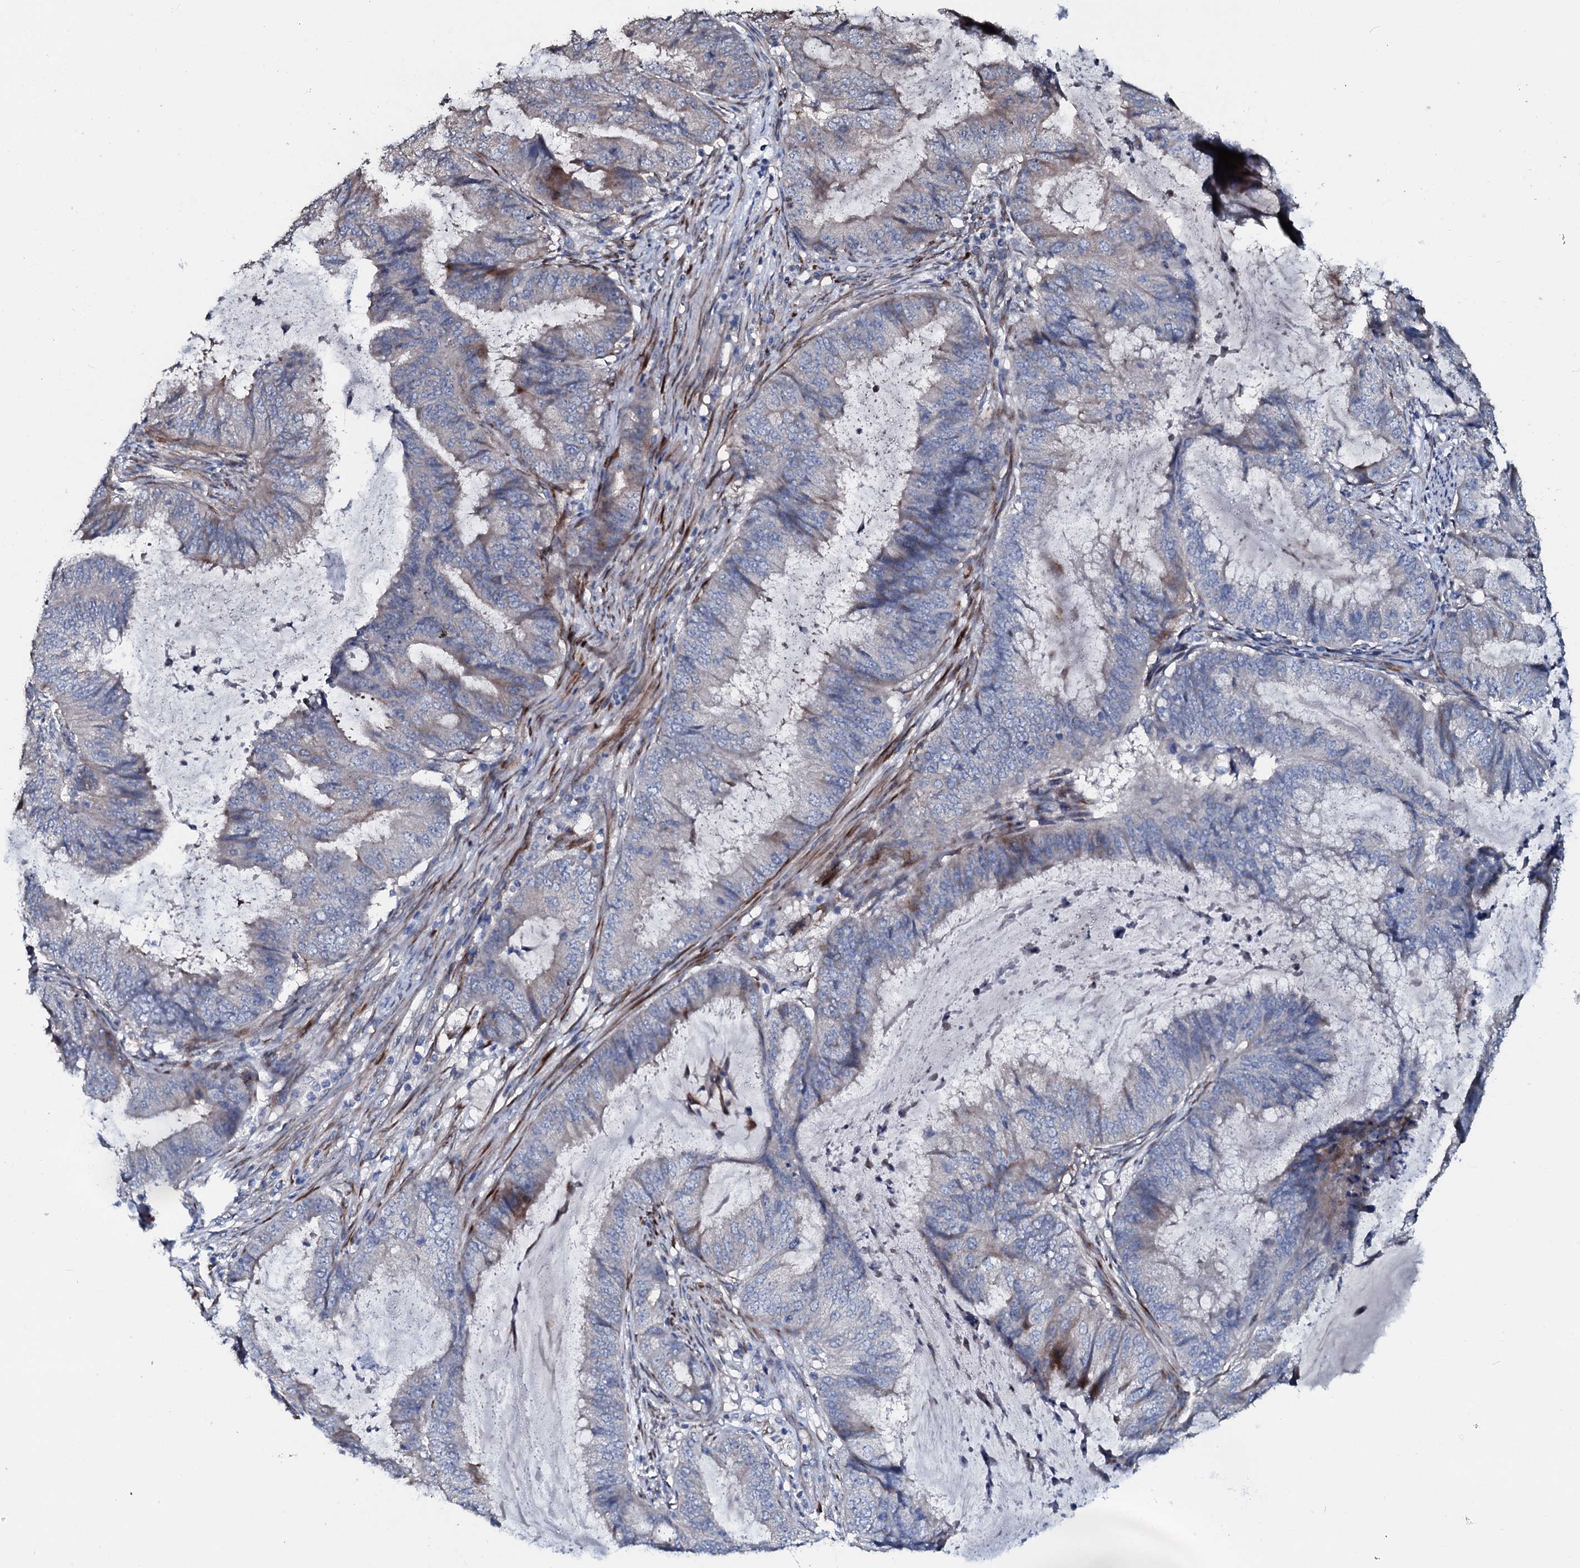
{"staining": {"intensity": "negative", "quantity": "none", "location": "none"}, "tissue": "endometrial cancer", "cell_type": "Tumor cells", "image_type": "cancer", "snomed": [{"axis": "morphology", "description": "Adenocarcinoma, NOS"}, {"axis": "topography", "description": "Endometrium"}], "caption": "A photomicrograph of endometrial cancer stained for a protein reveals no brown staining in tumor cells. (Immunohistochemistry, brightfield microscopy, high magnification).", "gene": "IL12B", "patient": {"sex": "female", "age": 81}}